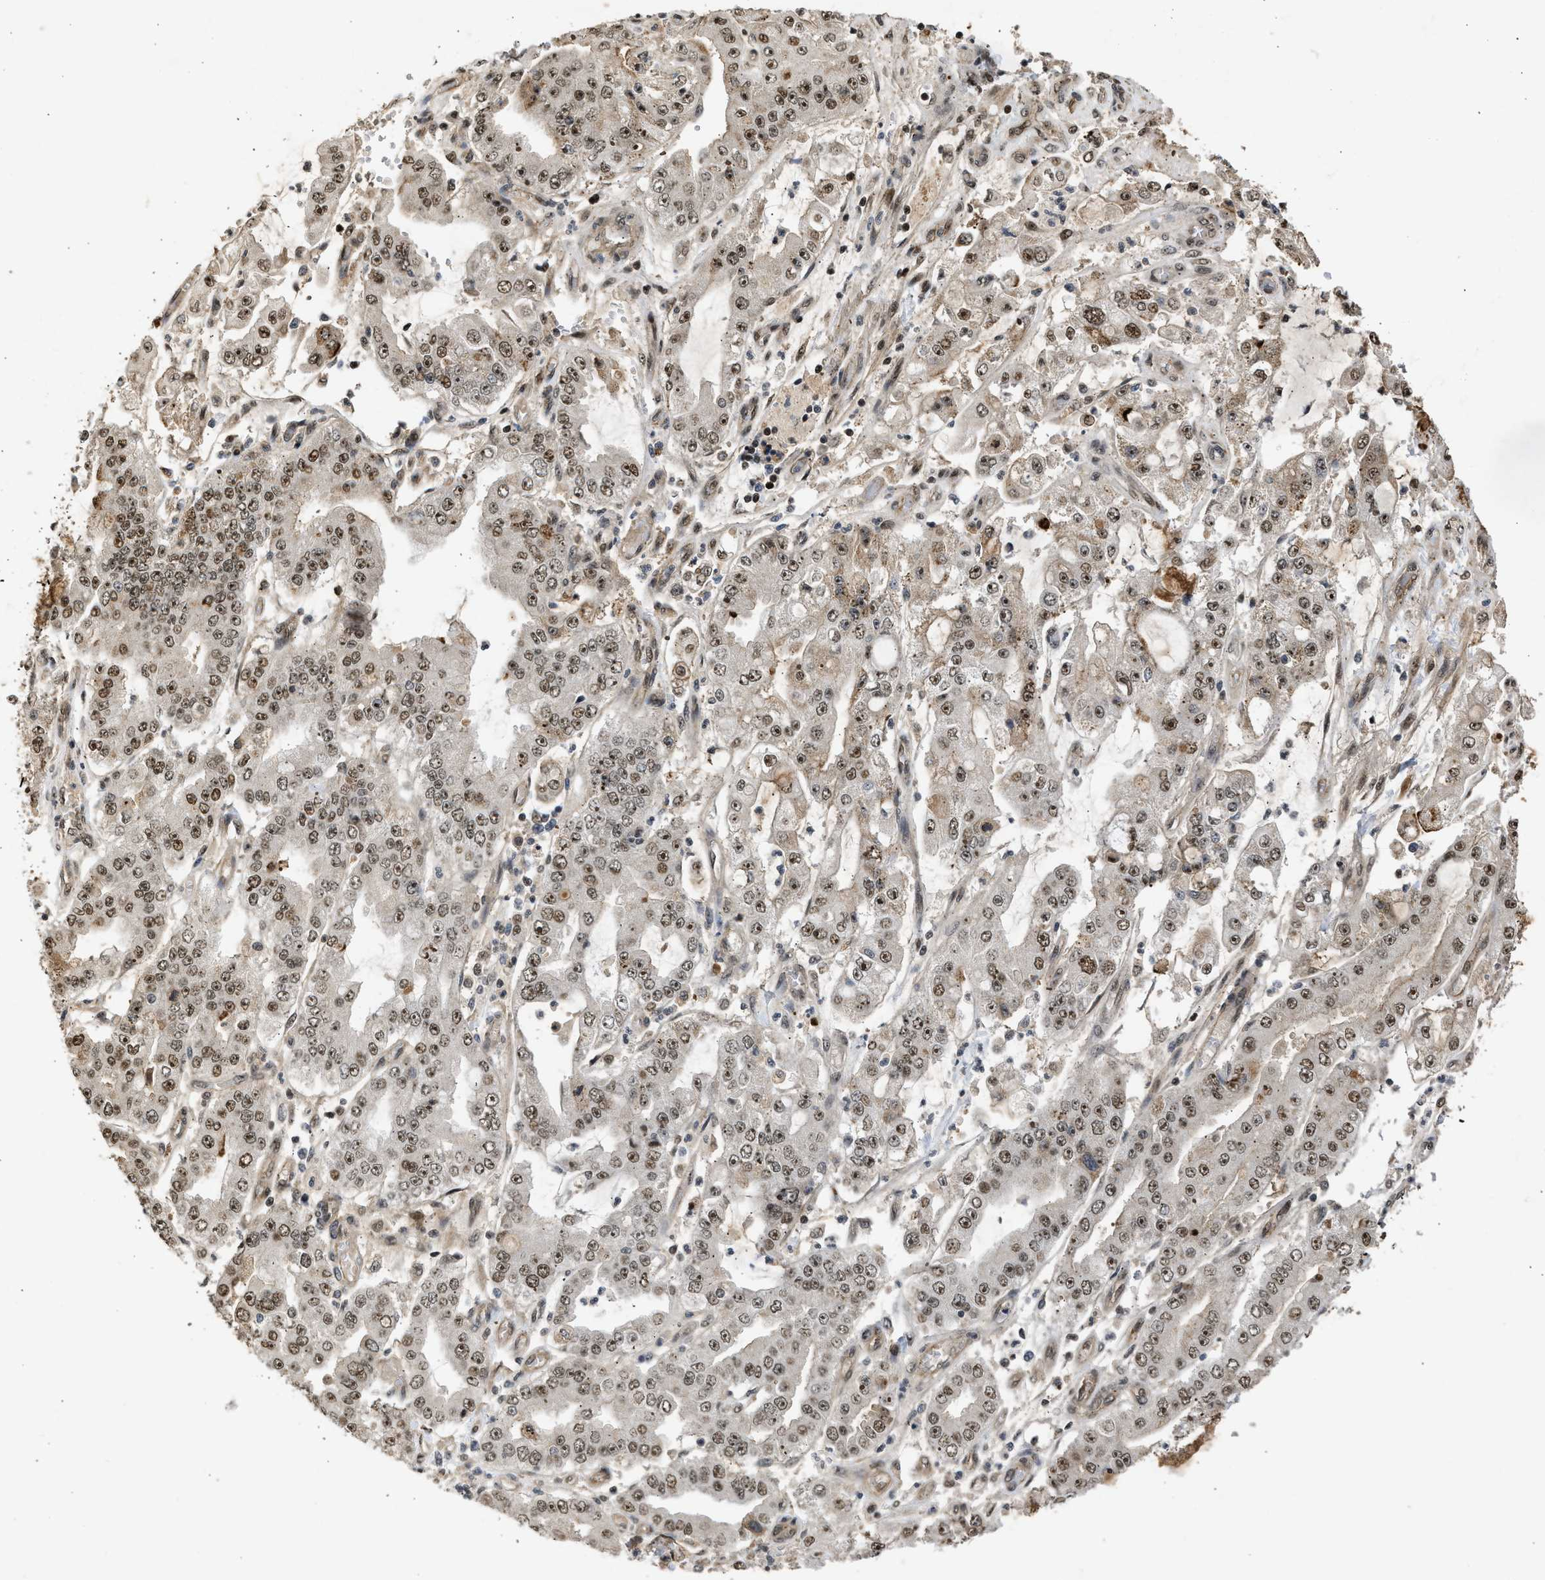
{"staining": {"intensity": "moderate", "quantity": ">75%", "location": "nuclear"}, "tissue": "stomach cancer", "cell_type": "Tumor cells", "image_type": "cancer", "snomed": [{"axis": "morphology", "description": "Adenocarcinoma, NOS"}, {"axis": "topography", "description": "Stomach"}], "caption": "Tumor cells show medium levels of moderate nuclear staining in approximately >75% of cells in stomach cancer (adenocarcinoma). (IHC, brightfield microscopy, high magnification).", "gene": "TFDP2", "patient": {"sex": "male", "age": 76}}